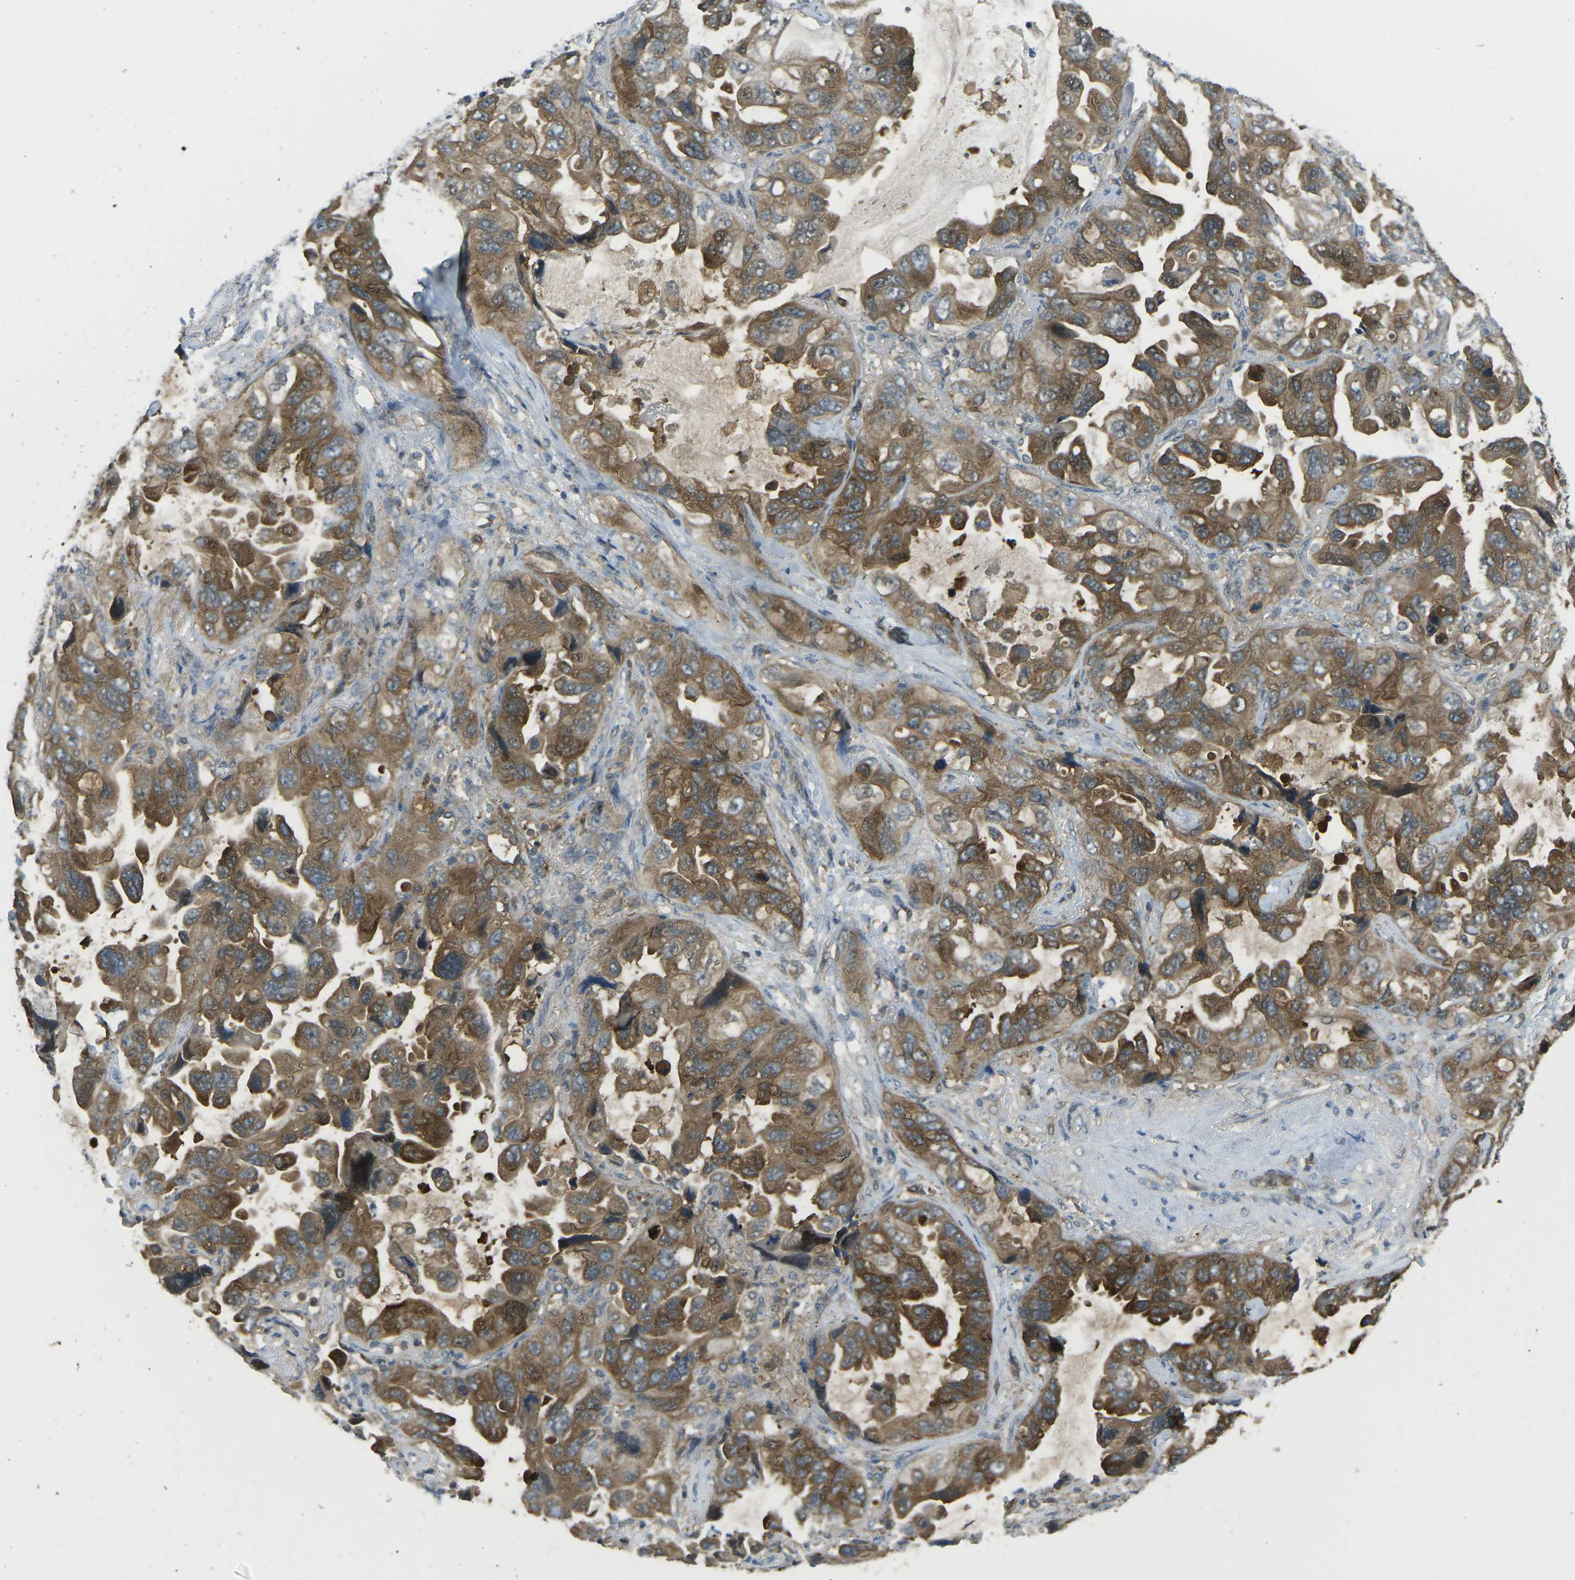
{"staining": {"intensity": "moderate", "quantity": ">75%", "location": "cytoplasmic/membranous"}, "tissue": "lung cancer", "cell_type": "Tumor cells", "image_type": "cancer", "snomed": [{"axis": "morphology", "description": "Squamous cell carcinoma, NOS"}, {"axis": "topography", "description": "Lung"}], "caption": "Immunohistochemistry (IHC) of human squamous cell carcinoma (lung) demonstrates medium levels of moderate cytoplasmic/membranous expression in approximately >75% of tumor cells.", "gene": "PIEZO2", "patient": {"sex": "female", "age": 73}}